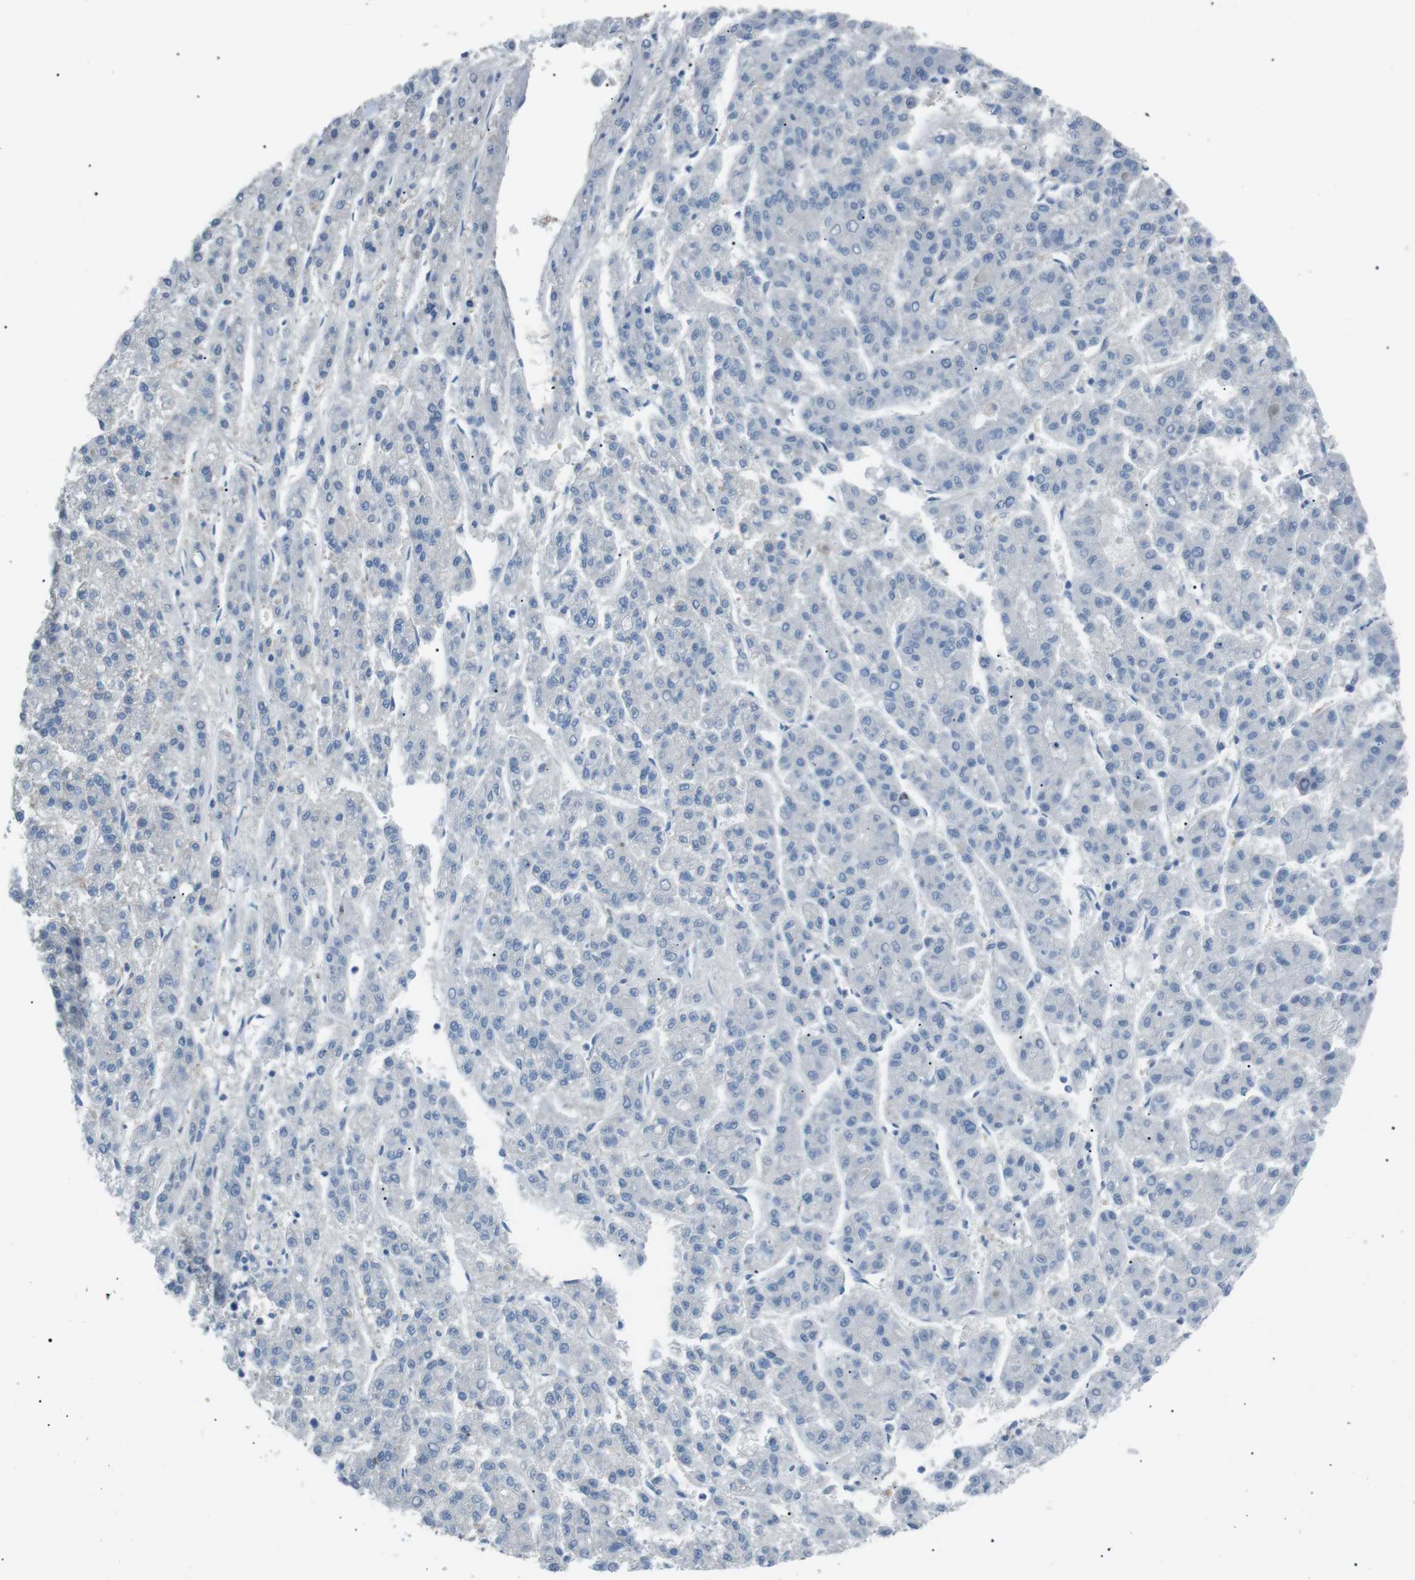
{"staining": {"intensity": "negative", "quantity": "none", "location": "none"}, "tissue": "liver cancer", "cell_type": "Tumor cells", "image_type": "cancer", "snomed": [{"axis": "morphology", "description": "Carcinoma, Hepatocellular, NOS"}, {"axis": "topography", "description": "Liver"}], "caption": "High power microscopy photomicrograph of an IHC histopathology image of liver hepatocellular carcinoma, revealing no significant staining in tumor cells.", "gene": "CDH26", "patient": {"sex": "male", "age": 70}}